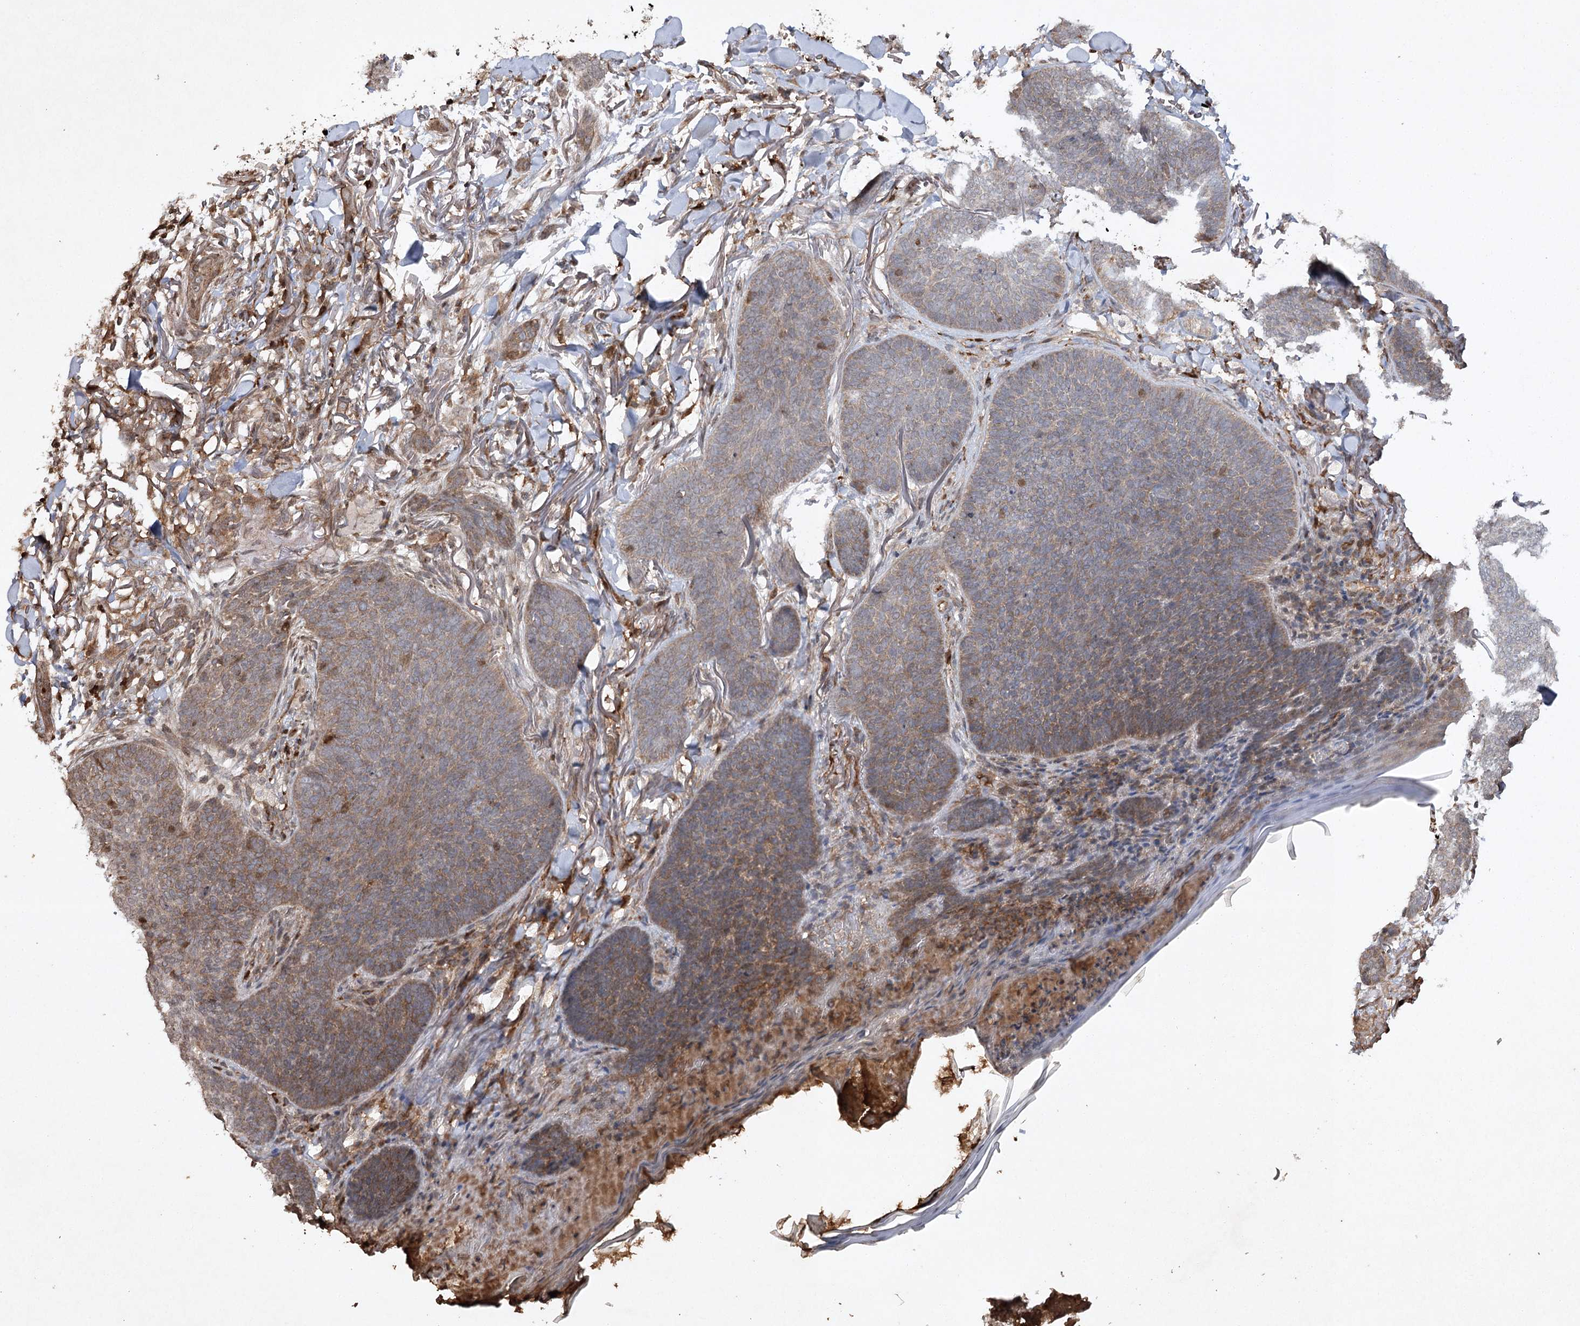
{"staining": {"intensity": "moderate", "quantity": "<25%", "location": "cytoplasmic/membranous"}, "tissue": "skin cancer", "cell_type": "Tumor cells", "image_type": "cancer", "snomed": [{"axis": "morphology", "description": "Basal cell carcinoma"}, {"axis": "topography", "description": "Skin"}], "caption": "A low amount of moderate cytoplasmic/membranous expression is seen in about <25% of tumor cells in basal cell carcinoma (skin) tissue.", "gene": "CYP2B6", "patient": {"sex": "male", "age": 85}}